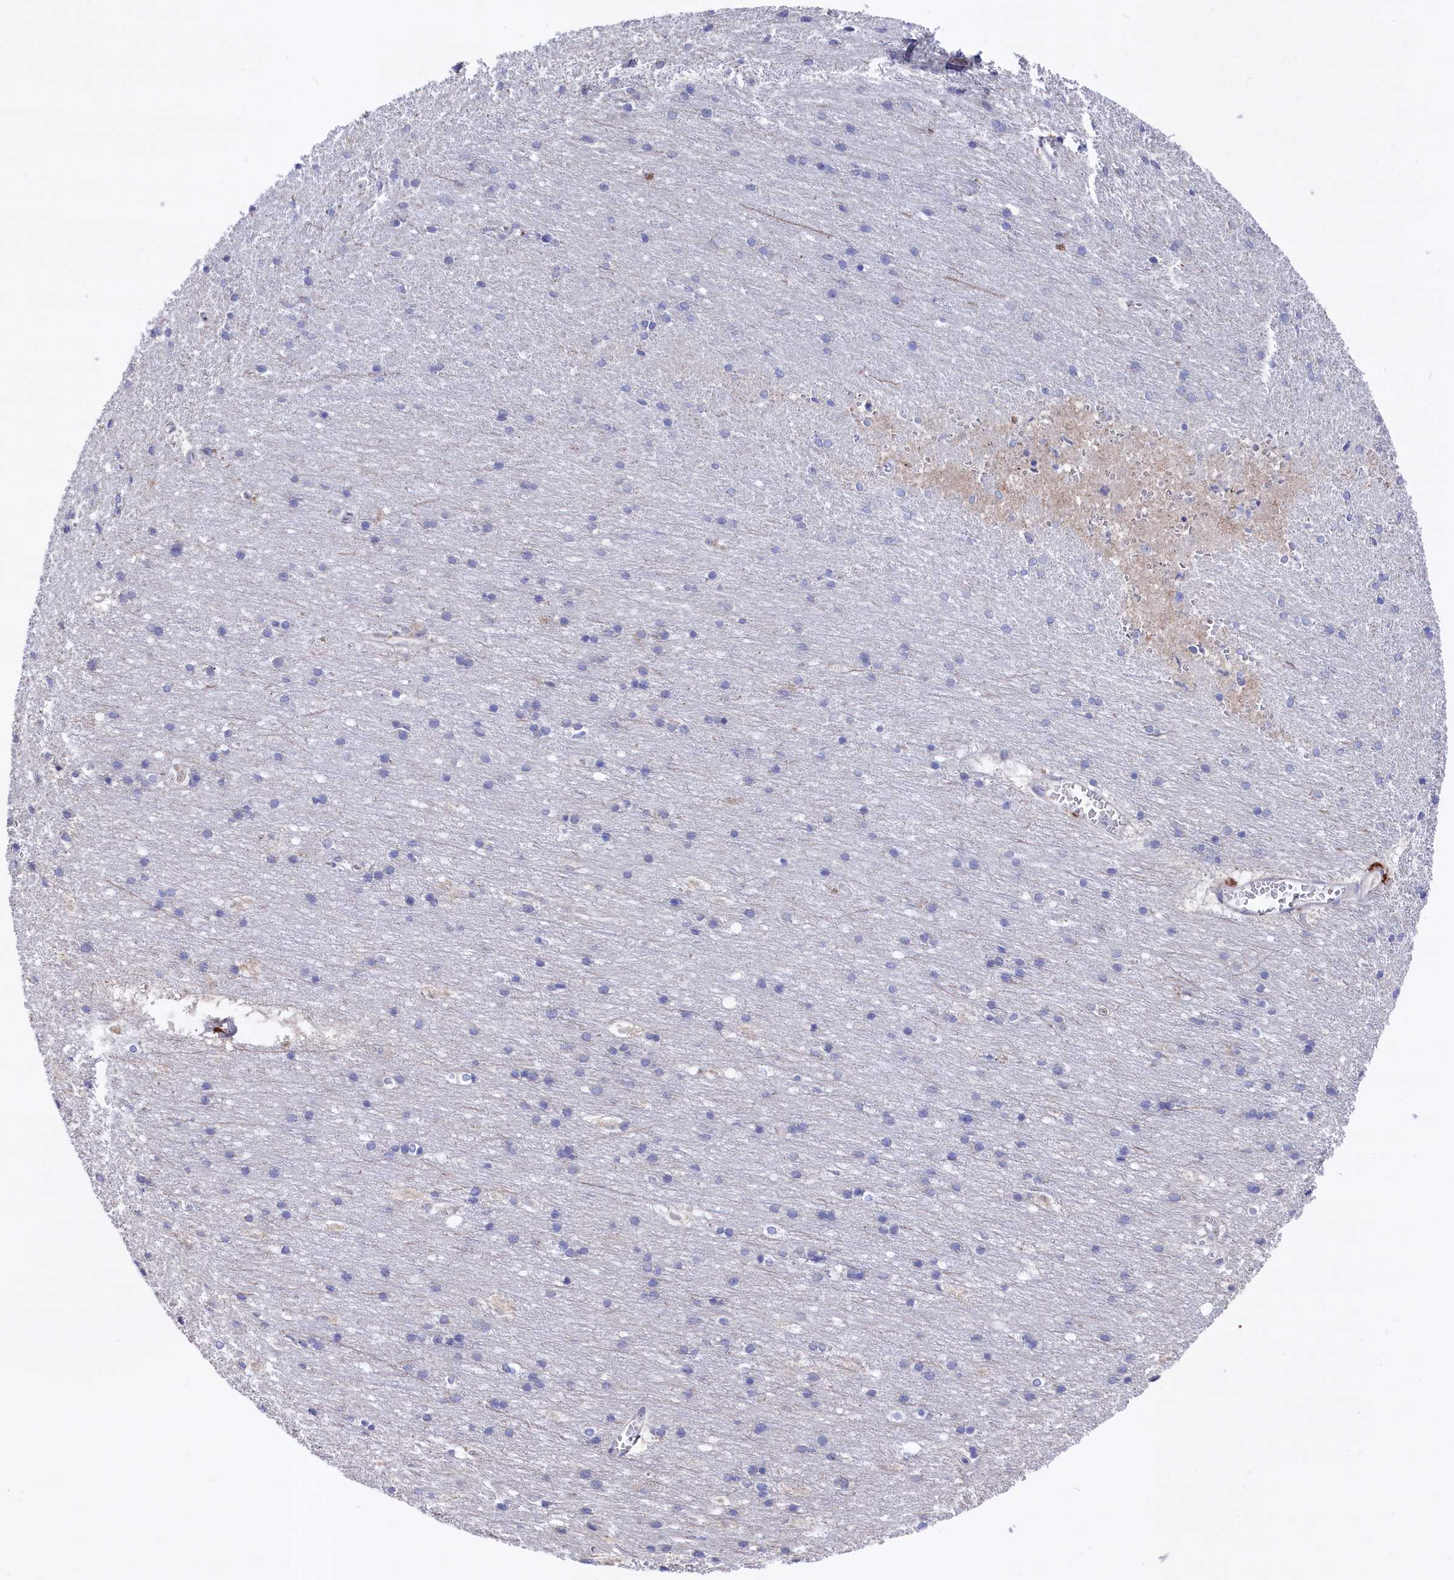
{"staining": {"intensity": "negative", "quantity": "none", "location": "none"}, "tissue": "cerebral cortex", "cell_type": "Endothelial cells", "image_type": "normal", "snomed": [{"axis": "morphology", "description": "Normal tissue, NOS"}, {"axis": "topography", "description": "Cerebral cortex"}], "caption": "High magnification brightfield microscopy of benign cerebral cortex stained with DAB (brown) and counterstained with hematoxylin (blue): endothelial cells show no significant staining. Nuclei are stained in blue.", "gene": "GPR108", "patient": {"sex": "male", "age": 54}}